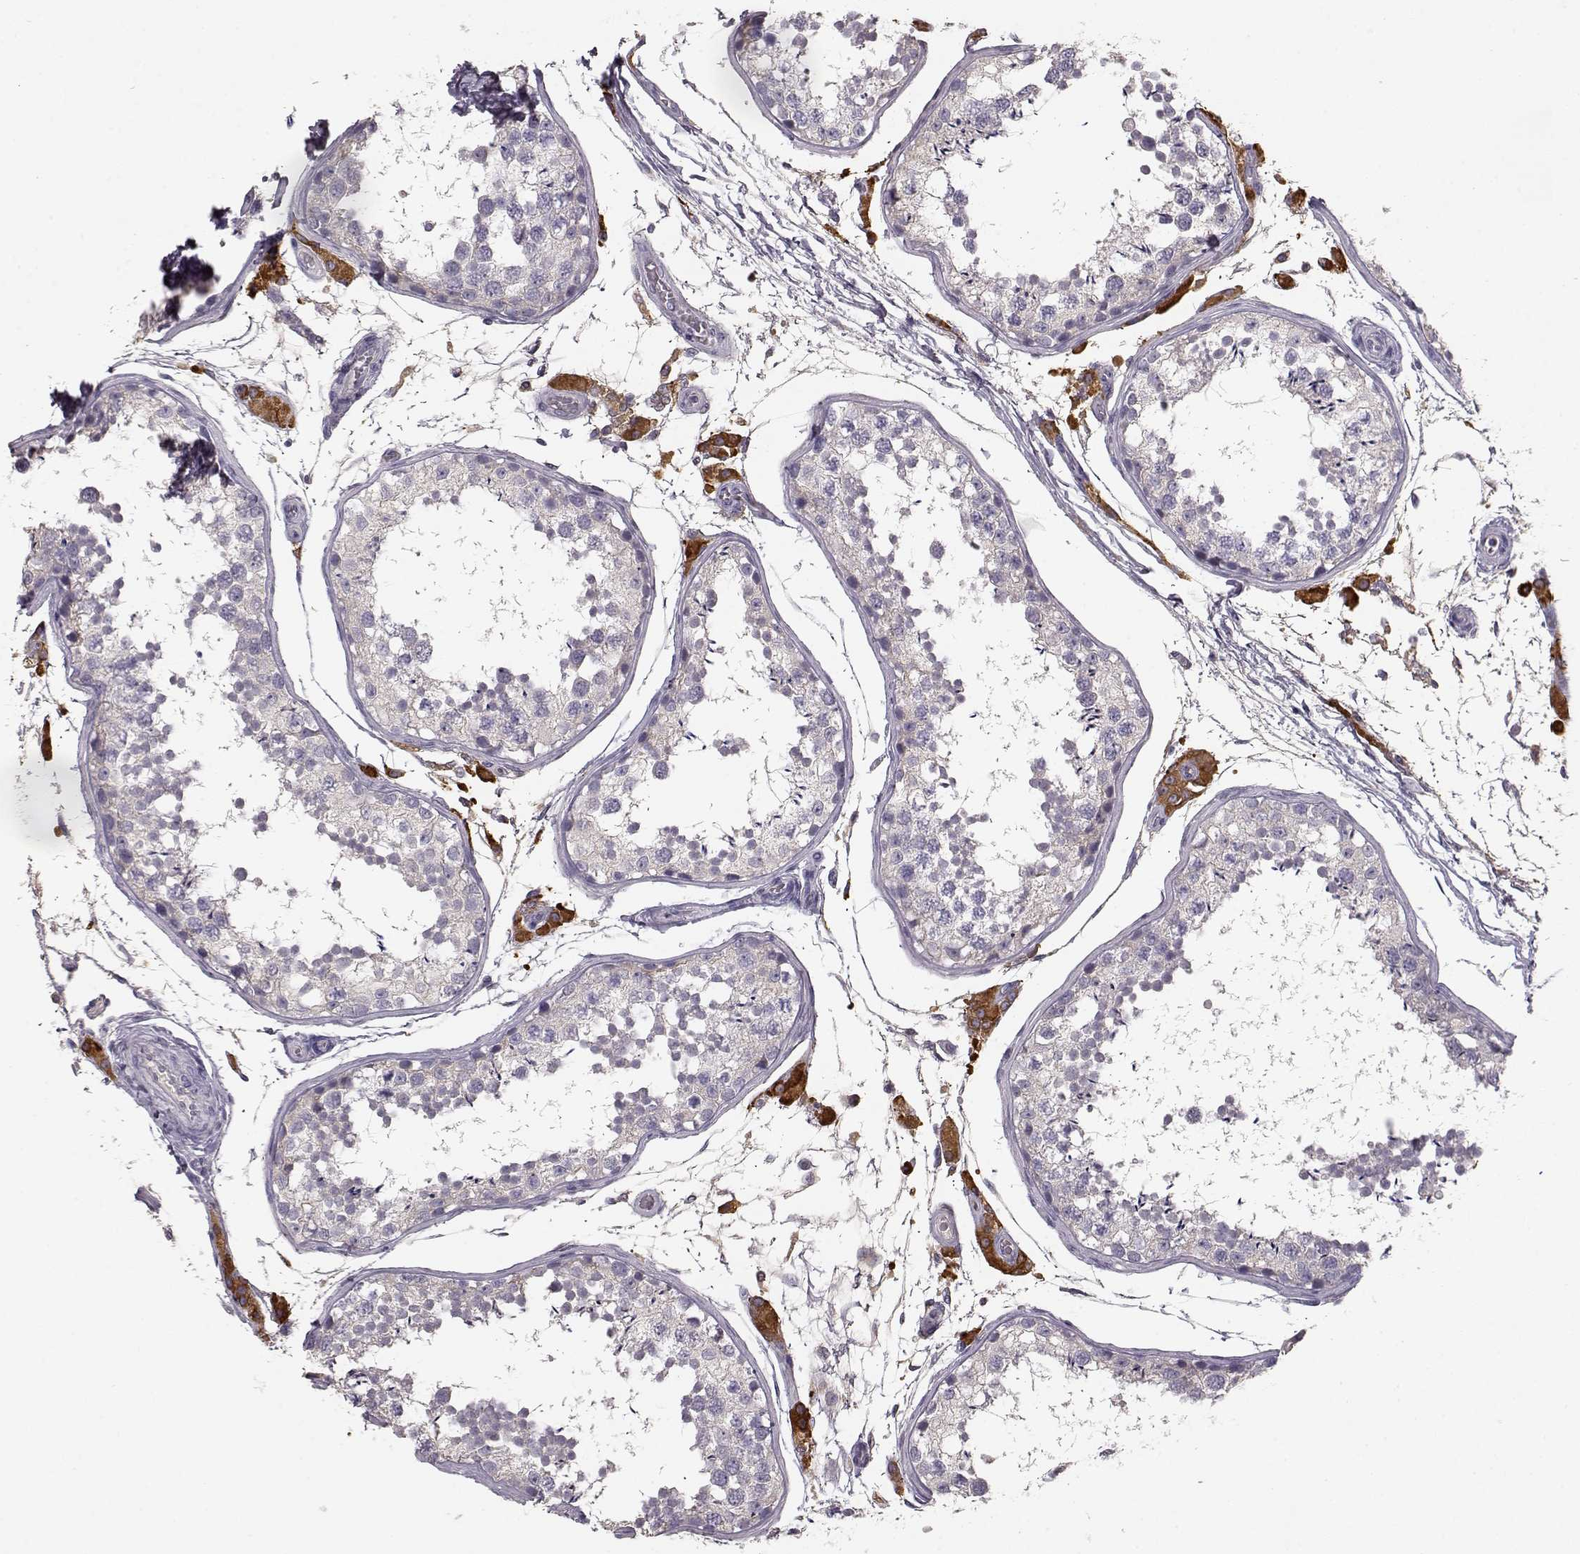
{"staining": {"intensity": "weak", "quantity": "25%-75%", "location": "cytoplasmic/membranous"}, "tissue": "testis", "cell_type": "Cells in seminiferous ducts", "image_type": "normal", "snomed": [{"axis": "morphology", "description": "Normal tissue, NOS"}, {"axis": "topography", "description": "Testis"}], "caption": "A high-resolution histopathology image shows IHC staining of normal testis, which displays weak cytoplasmic/membranous expression in approximately 25%-75% of cells in seminiferous ducts. (Stains: DAB (3,3'-diaminobenzidine) in brown, nuclei in blue, Microscopy: brightfield microscopy at high magnification).", "gene": "GHR", "patient": {"sex": "male", "age": 29}}